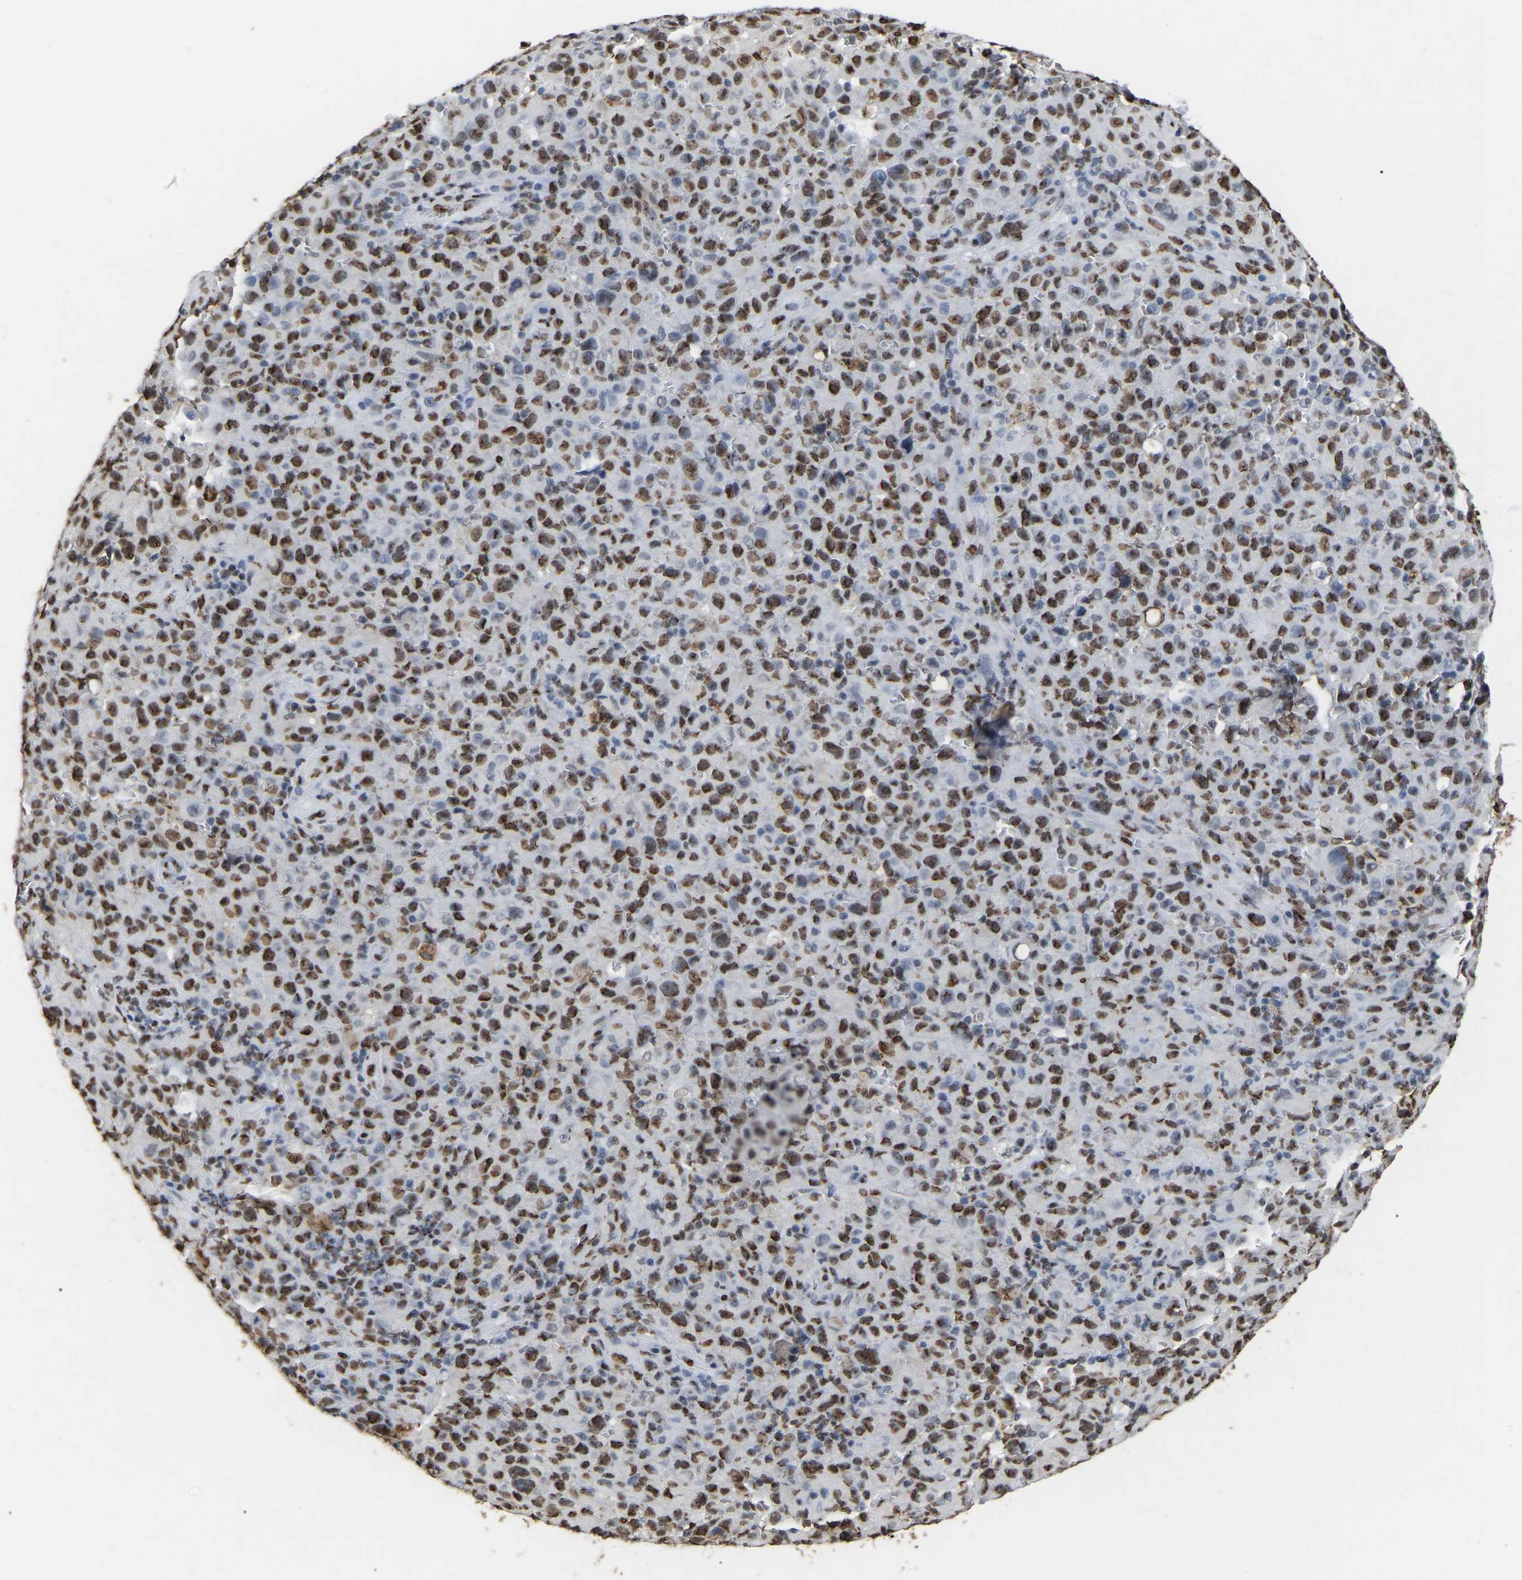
{"staining": {"intensity": "strong", "quantity": ">75%", "location": "nuclear"}, "tissue": "melanoma", "cell_type": "Tumor cells", "image_type": "cancer", "snomed": [{"axis": "morphology", "description": "Malignant melanoma, NOS"}, {"axis": "topography", "description": "Skin"}], "caption": "Human malignant melanoma stained with a protein marker displays strong staining in tumor cells.", "gene": "RBL2", "patient": {"sex": "female", "age": 82}}